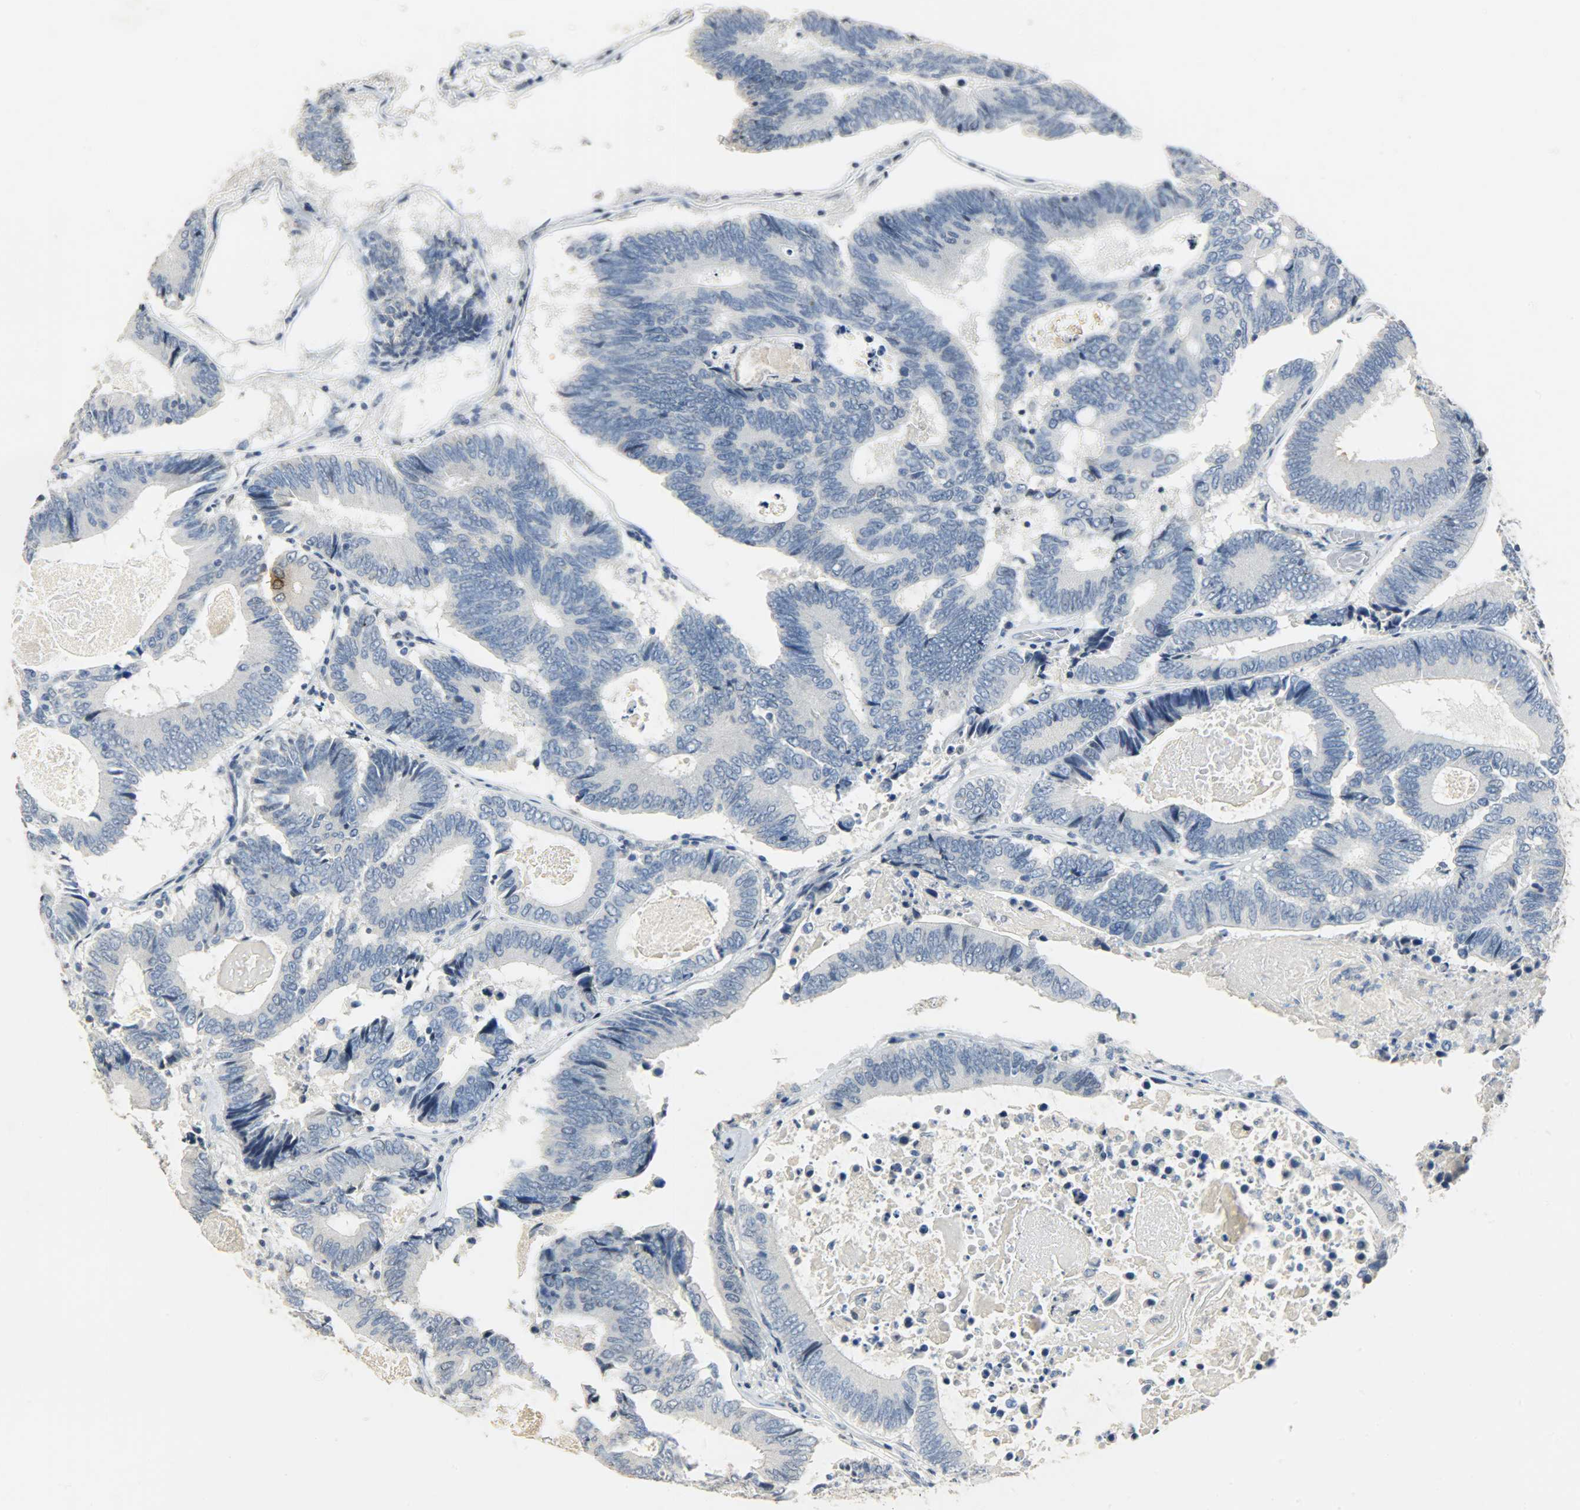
{"staining": {"intensity": "negative", "quantity": "none", "location": "none"}, "tissue": "colorectal cancer", "cell_type": "Tumor cells", "image_type": "cancer", "snomed": [{"axis": "morphology", "description": "Adenocarcinoma, NOS"}, {"axis": "topography", "description": "Colon"}], "caption": "Adenocarcinoma (colorectal) stained for a protein using immunohistochemistry (IHC) demonstrates no staining tumor cells.", "gene": "DNAJB6", "patient": {"sex": "female", "age": 78}}